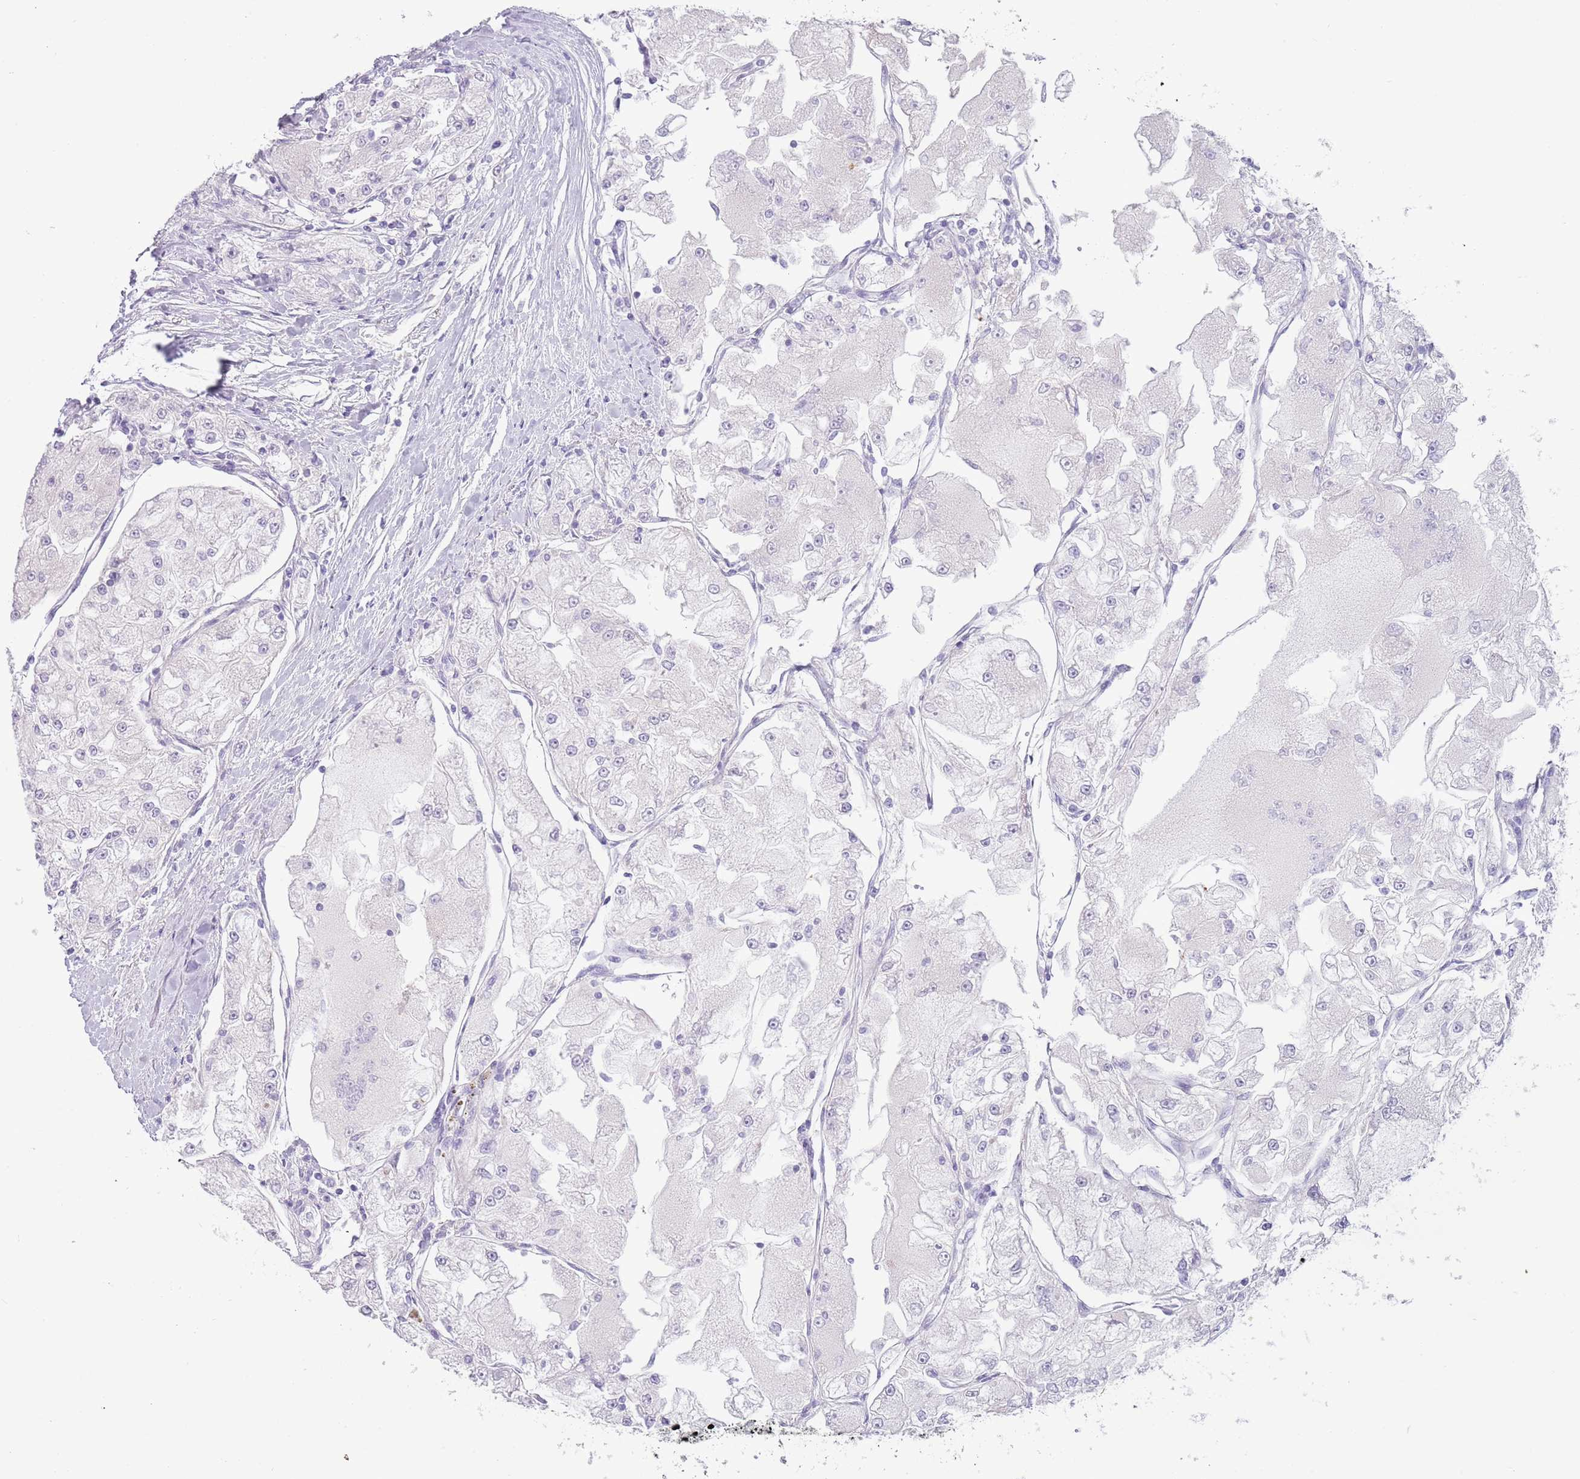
{"staining": {"intensity": "negative", "quantity": "none", "location": "none"}, "tissue": "renal cancer", "cell_type": "Tumor cells", "image_type": "cancer", "snomed": [{"axis": "morphology", "description": "Adenocarcinoma, NOS"}, {"axis": "topography", "description": "Kidney"}], "caption": "Immunohistochemistry (IHC) photomicrograph of adenocarcinoma (renal) stained for a protein (brown), which shows no staining in tumor cells.", "gene": "RNF222", "patient": {"sex": "female", "age": 72}}